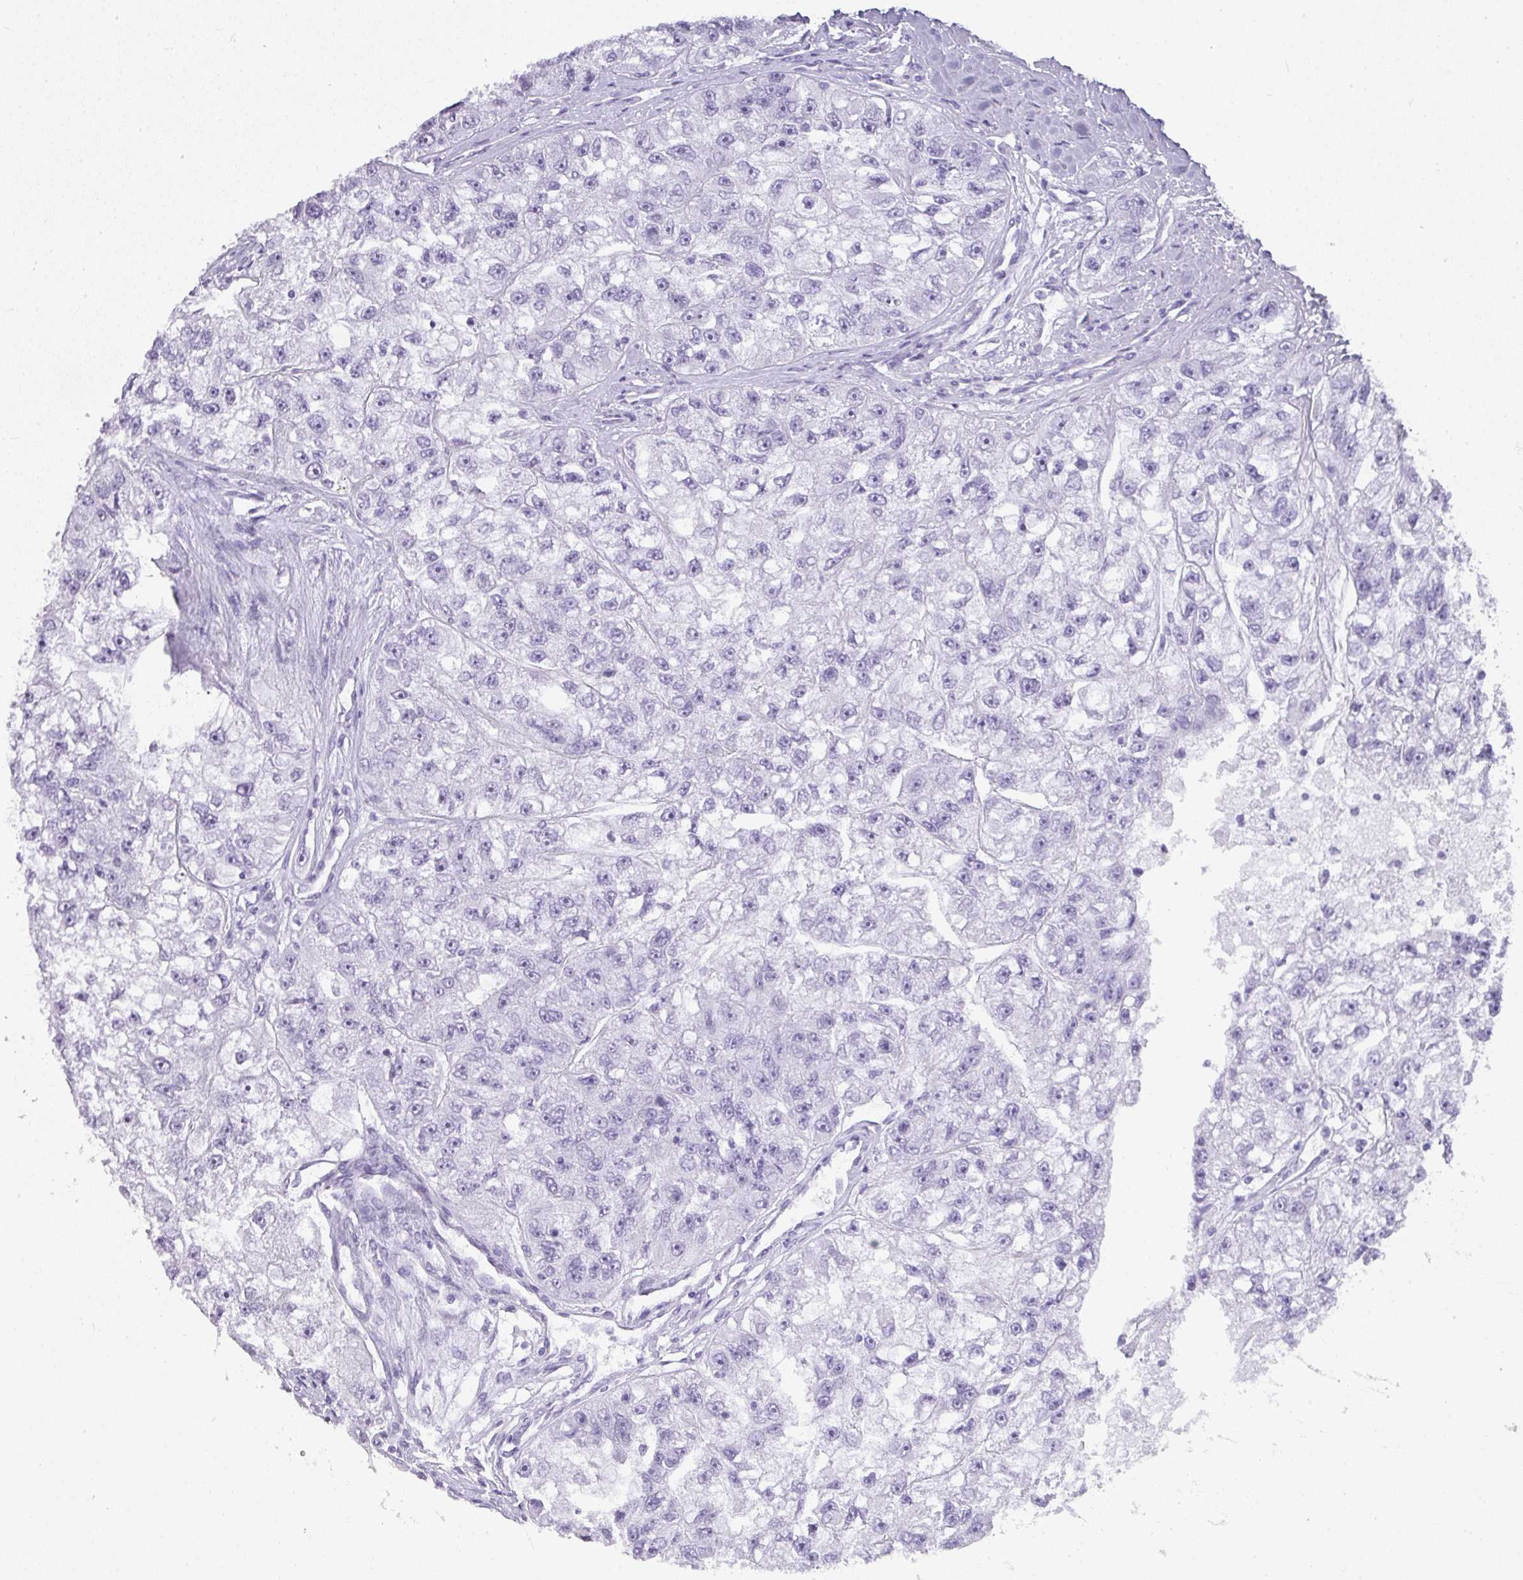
{"staining": {"intensity": "negative", "quantity": "none", "location": "none"}, "tissue": "renal cancer", "cell_type": "Tumor cells", "image_type": "cancer", "snomed": [{"axis": "morphology", "description": "Adenocarcinoma, NOS"}, {"axis": "topography", "description": "Kidney"}], "caption": "Tumor cells are negative for brown protein staining in renal cancer (adenocarcinoma). The staining was performed using DAB to visualize the protein expression in brown, while the nuclei were stained in blue with hematoxylin (Magnification: 20x).", "gene": "RBMY1F", "patient": {"sex": "male", "age": 63}}